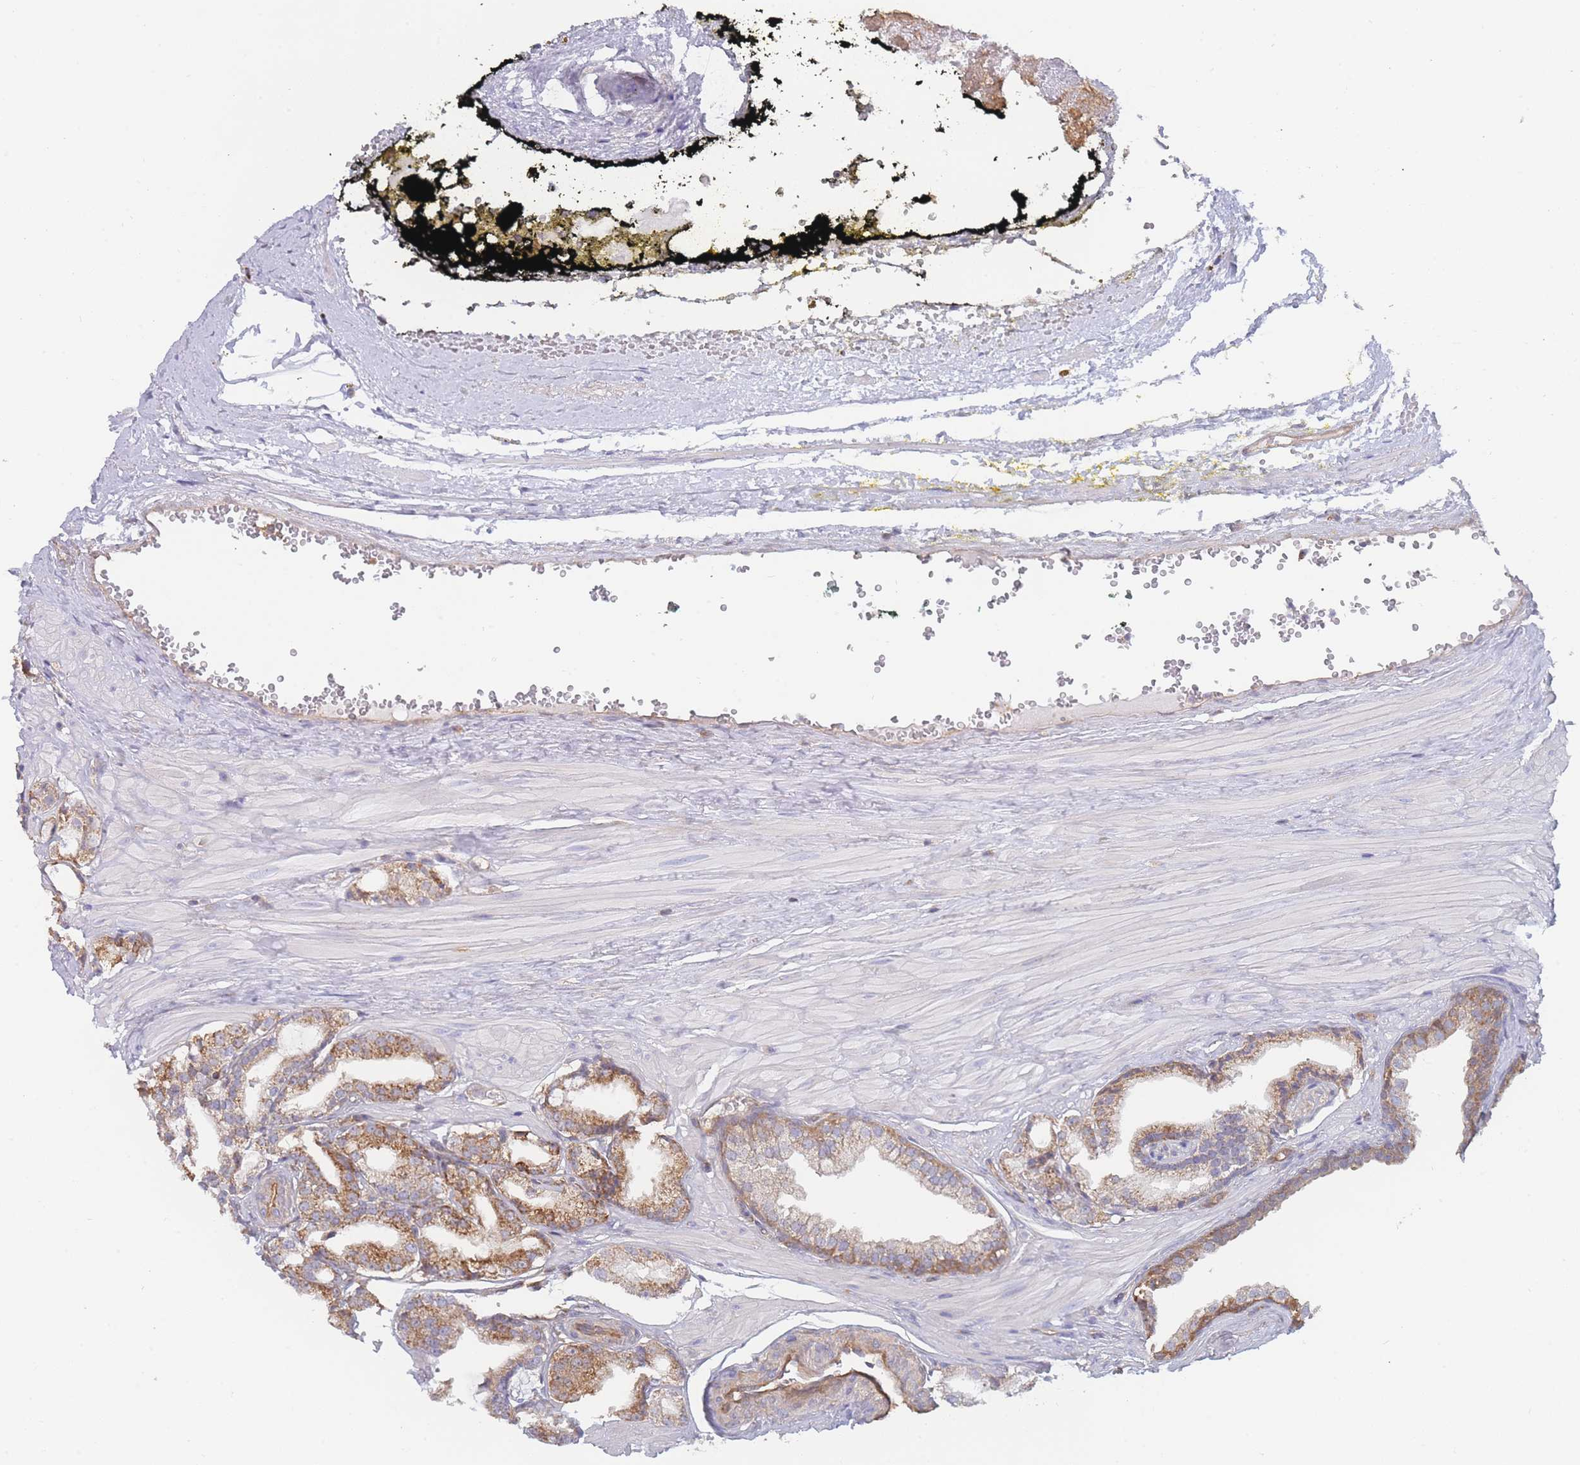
{"staining": {"intensity": "moderate", "quantity": ">75%", "location": "cytoplasmic/membranous"}, "tissue": "prostate cancer", "cell_type": "Tumor cells", "image_type": "cancer", "snomed": [{"axis": "morphology", "description": "Adenocarcinoma, High grade"}, {"axis": "topography", "description": "Prostate"}], "caption": "A photomicrograph of prostate cancer stained for a protein shows moderate cytoplasmic/membranous brown staining in tumor cells.", "gene": "MRPS18B", "patient": {"sex": "male", "age": 71}}